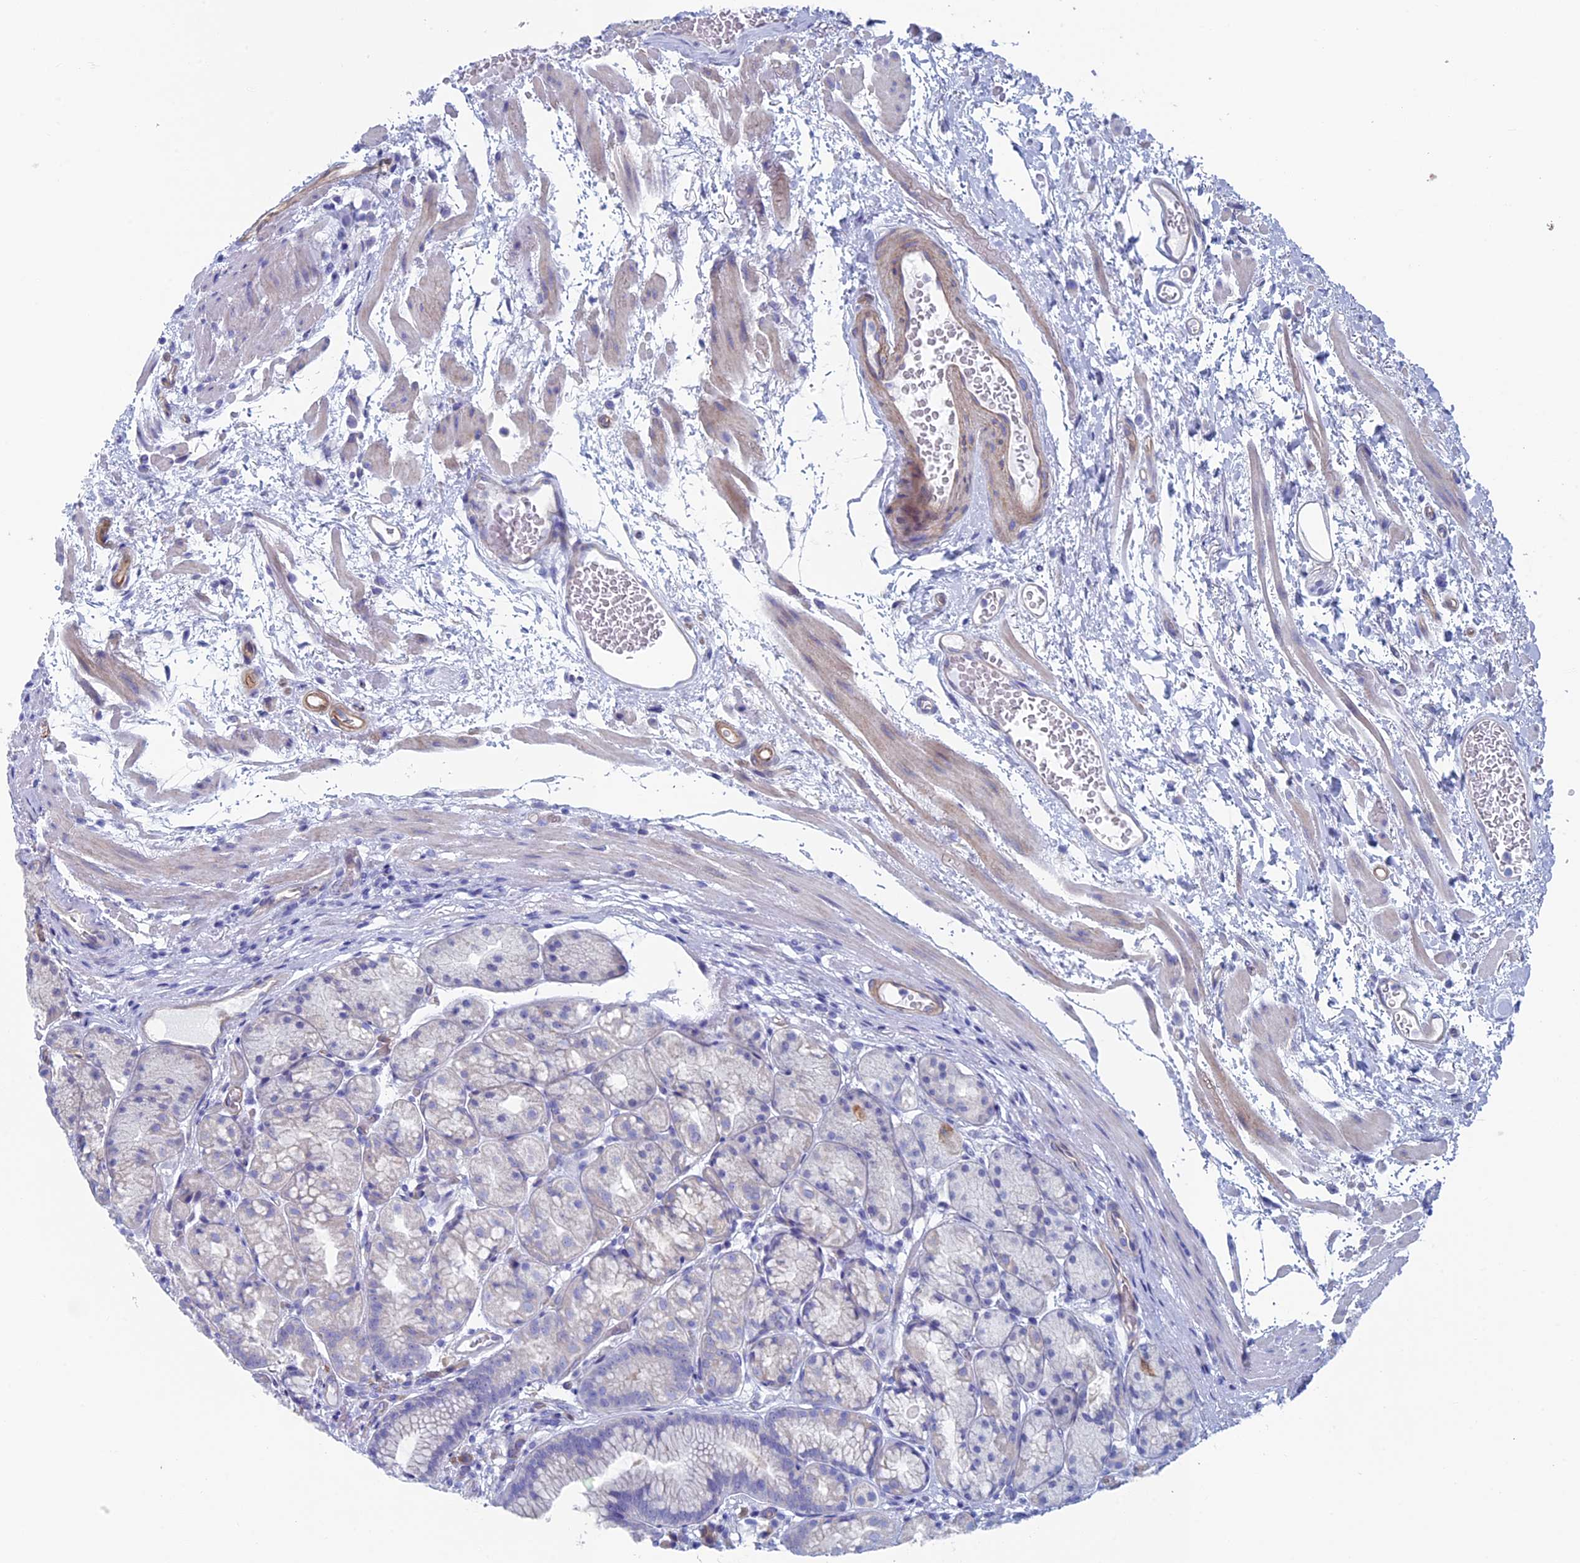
{"staining": {"intensity": "negative", "quantity": "none", "location": "none"}, "tissue": "stomach", "cell_type": "Glandular cells", "image_type": "normal", "snomed": [{"axis": "morphology", "description": "Normal tissue, NOS"}, {"axis": "topography", "description": "Stomach"}], "caption": "A high-resolution photomicrograph shows IHC staining of normal stomach, which shows no significant staining in glandular cells.", "gene": "MAGEB6", "patient": {"sex": "male", "age": 63}}